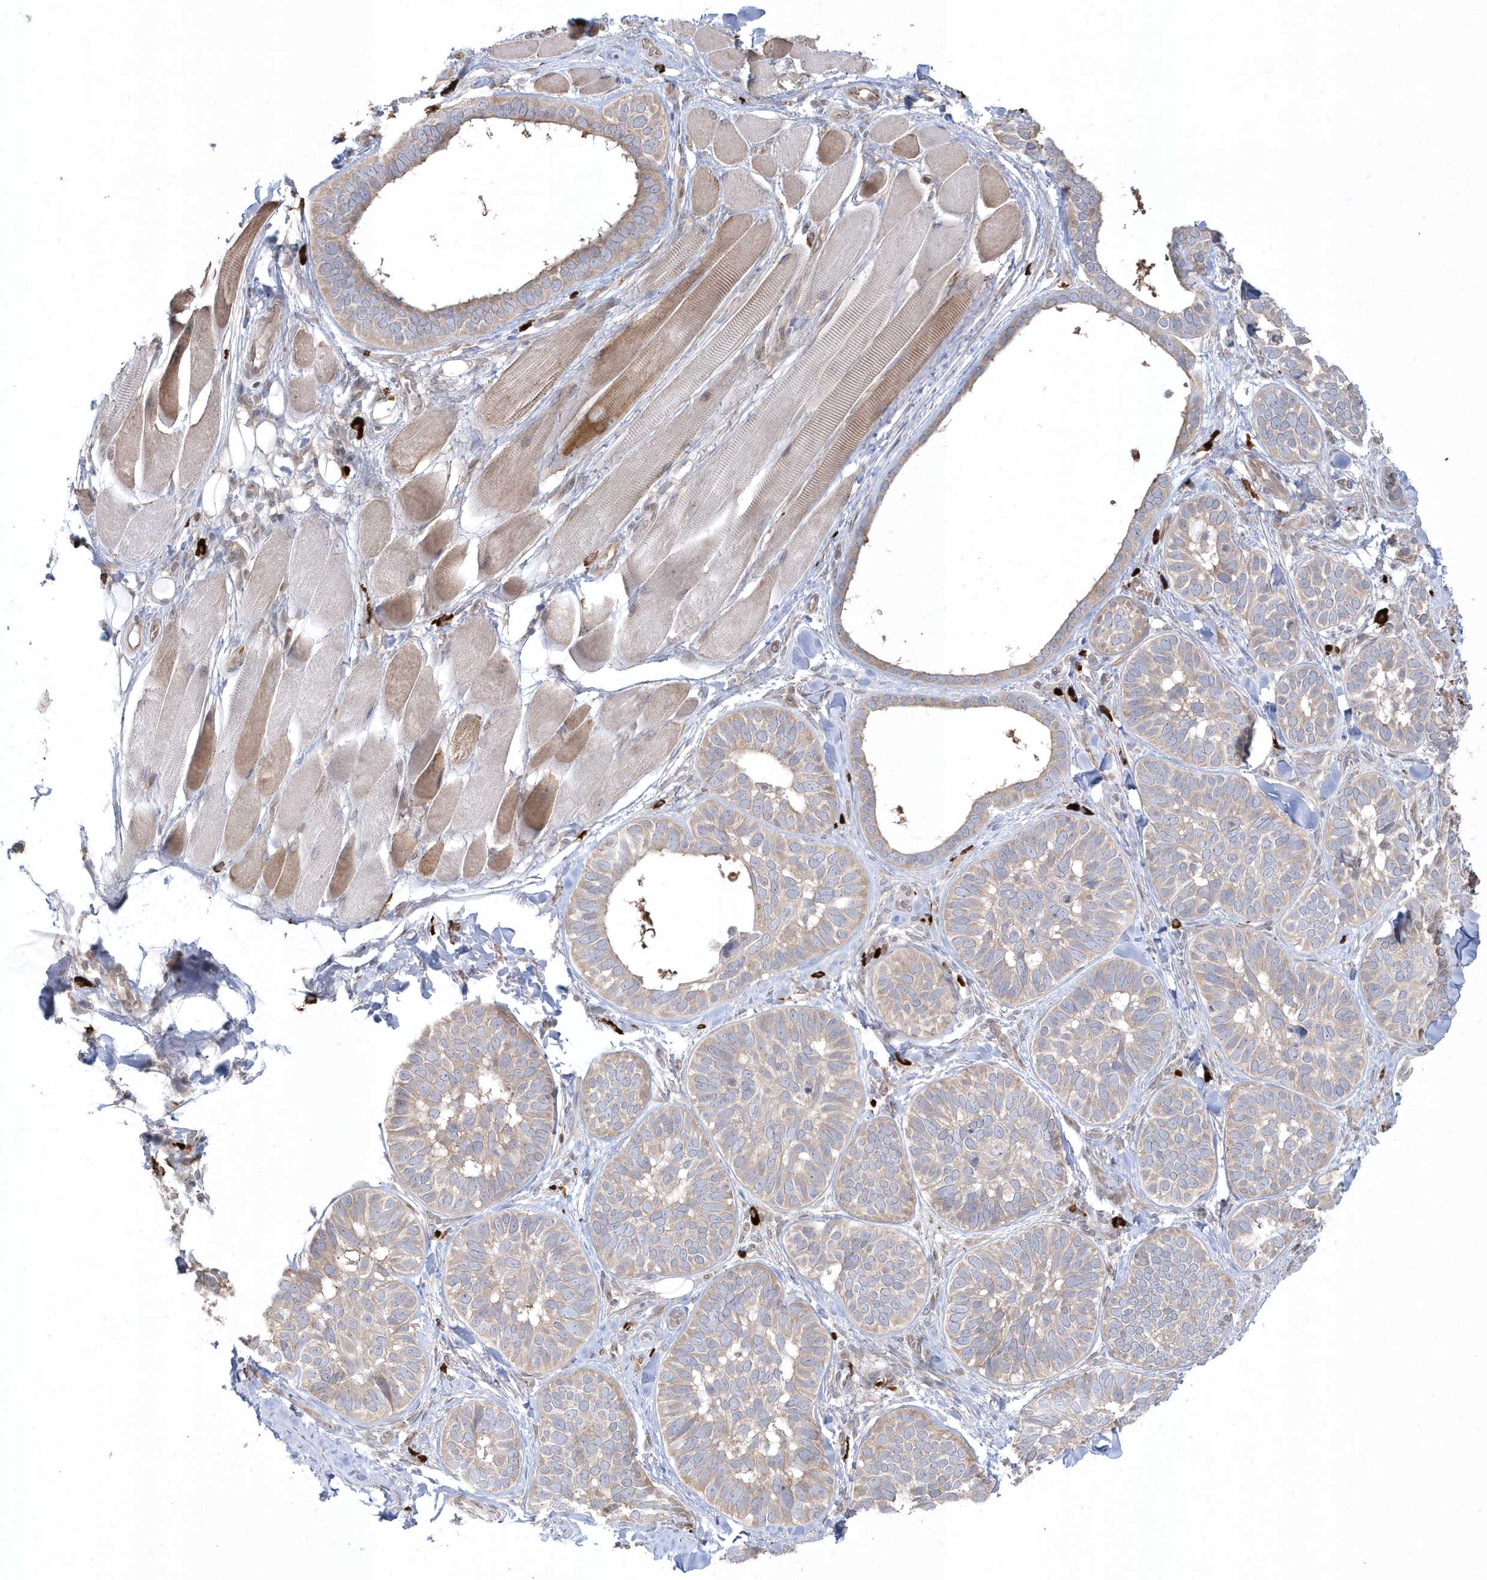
{"staining": {"intensity": "weak", "quantity": "25%-75%", "location": "cytoplasmic/membranous"}, "tissue": "skin cancer", "cell_type": "Tumor cells", "image_type": "cancer", "snomed": [{"axis": "morphology", "description": "Basal cell carcinoma"}, {"axis": "topography", "description": "Skin"}], "caption": "Immunohistochemical staining of human skin cancer demonstrates low levels of weak cytoplasmic/membranous staining in about 25%-75% of tumor cells.", "gene": "DHX57", "patient": {"sex": "male", "age": 62}}